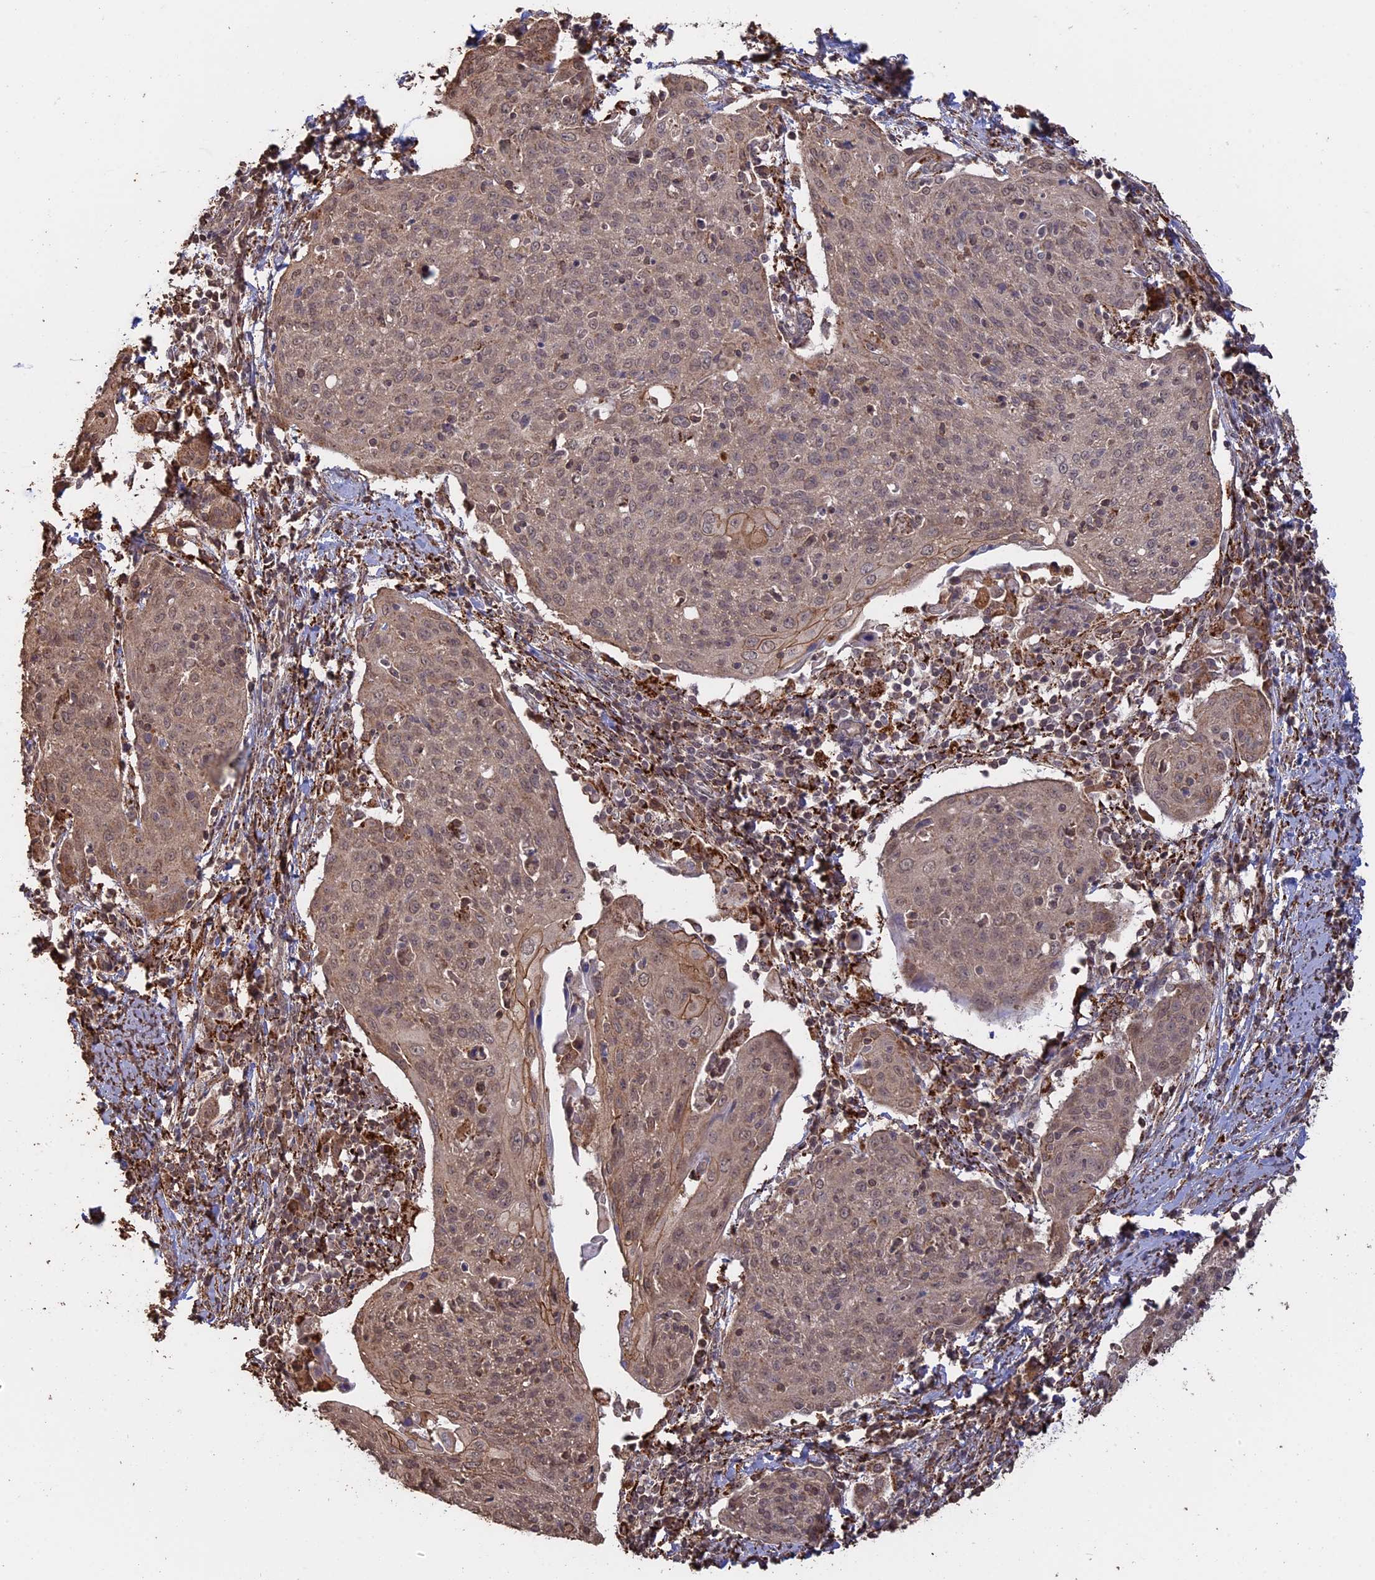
{"staining": {"intensity": "moderate", "quantity": ">75%", "location": "cytoplasmic/membranous,nuclear"}, "tissue": "cervical cancer", "cell_type": "Tumor cells", "image_type": "cancer", "snomed": [{"axis": "morphology", "description": "Squamous cell carcinoma, NOS"}, {"axis": "topography", "description": "Cervix"}], "caption": "IHC of cervical squamous cell carcinoma displays medium levels of moderate cytoplasmic/membranous and nuclear staining in approximately >75% of tumor cells.", "gene": "FAM210B", "patient": {"sex": "female", "age": 67}}